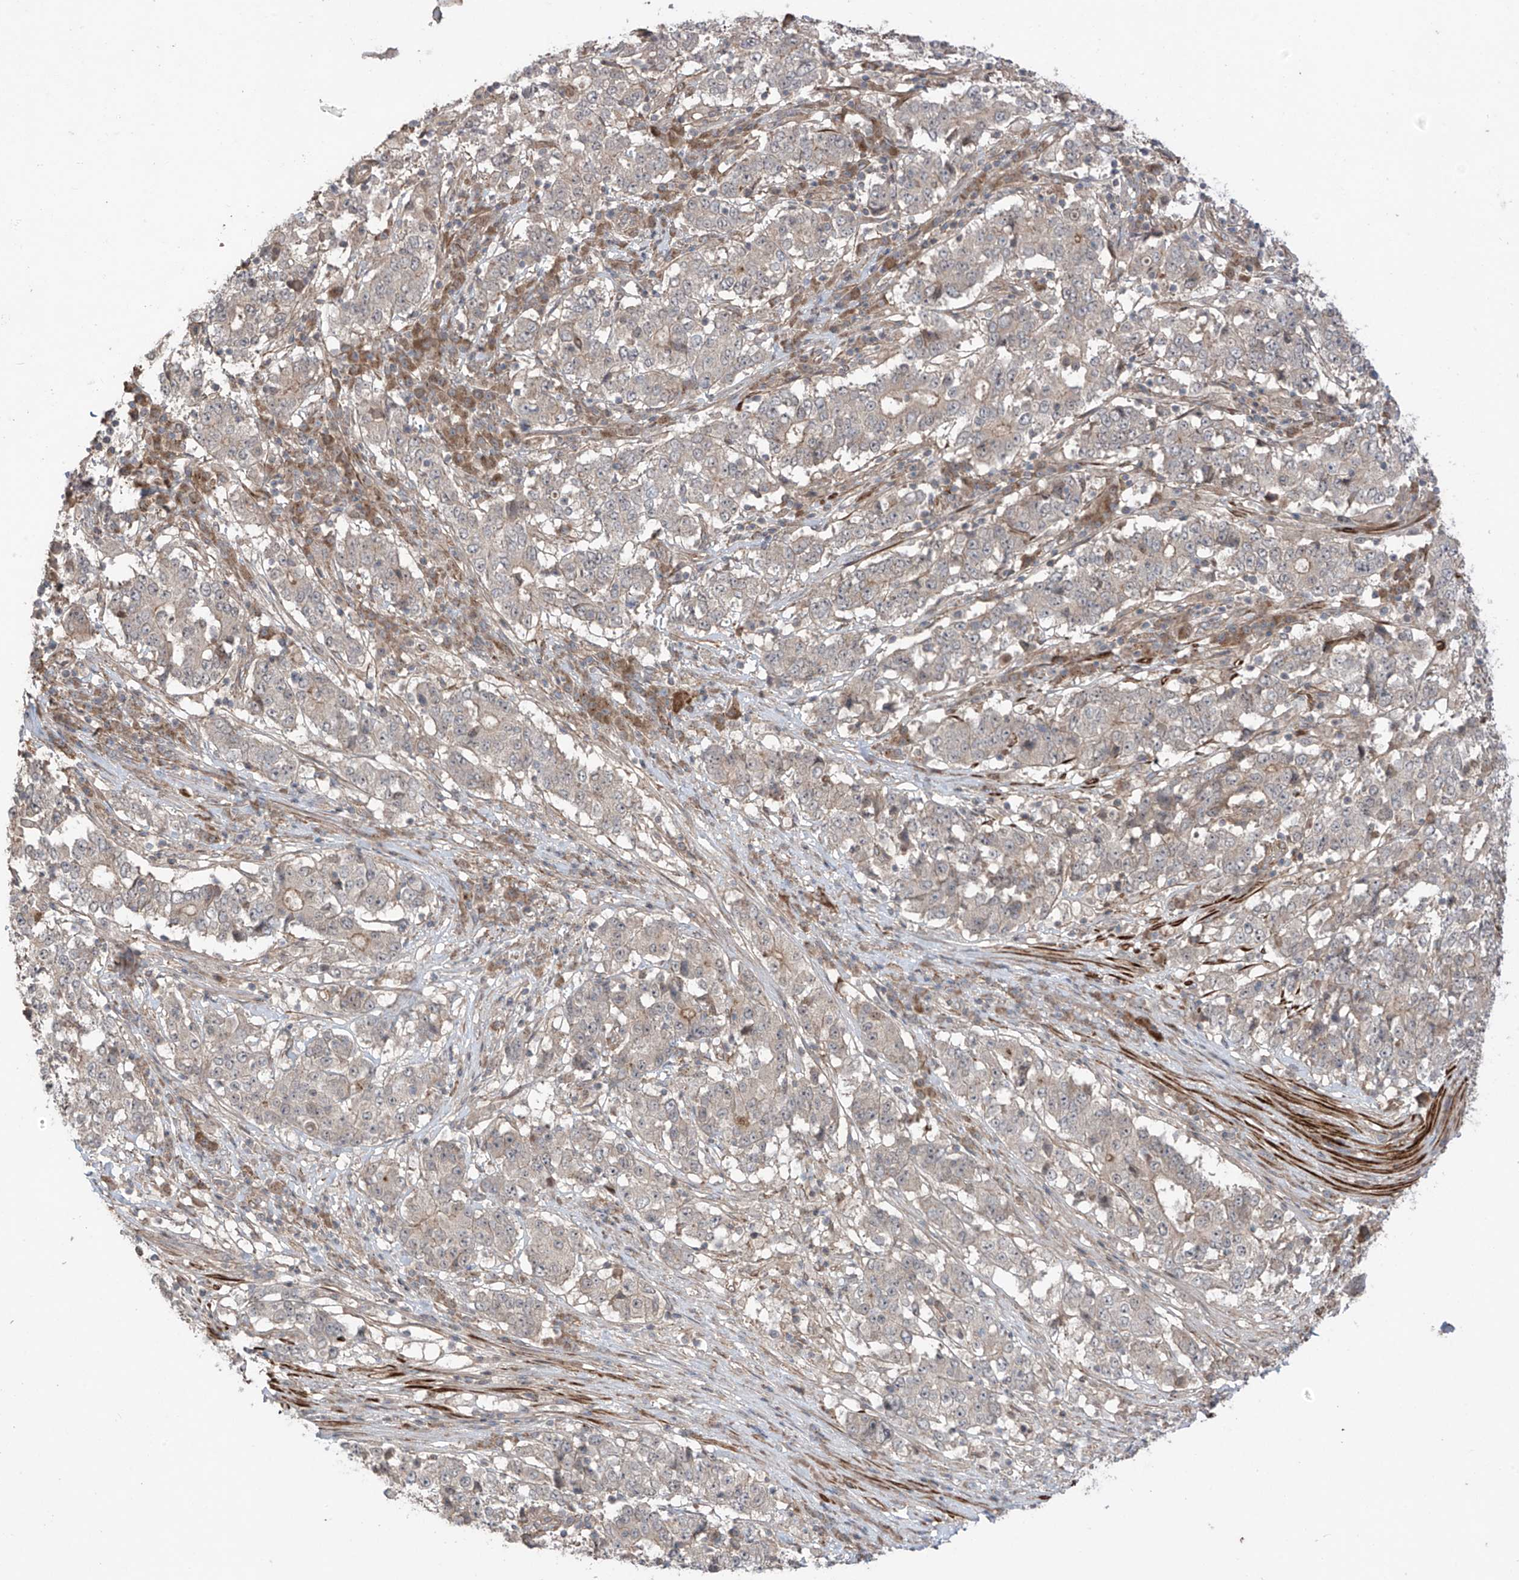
{"staining": {"intensity": "weak", "quantity": "<25%", "location": "cytoplasmic/membranous"}, "tissue": "stomach cancer", "cell_type": "Tumor cells", "image_type": "cancer", "snomed": [{"axis": "morphology", "description": "Adenocarcinoma, NOS"}, {"axis": "topography", "description": "Stomach"}], "caption": "The micrograph reveals no staining of tumor cells in stomach adenocarcinoma. (Stains: DAB immunohistochemistry with hematoxylin counter stain, Microscopy: brightfield microscopy at high magnification).", "gene": "LRRC74A", "patient": {"sex": "male", "age": 59}}